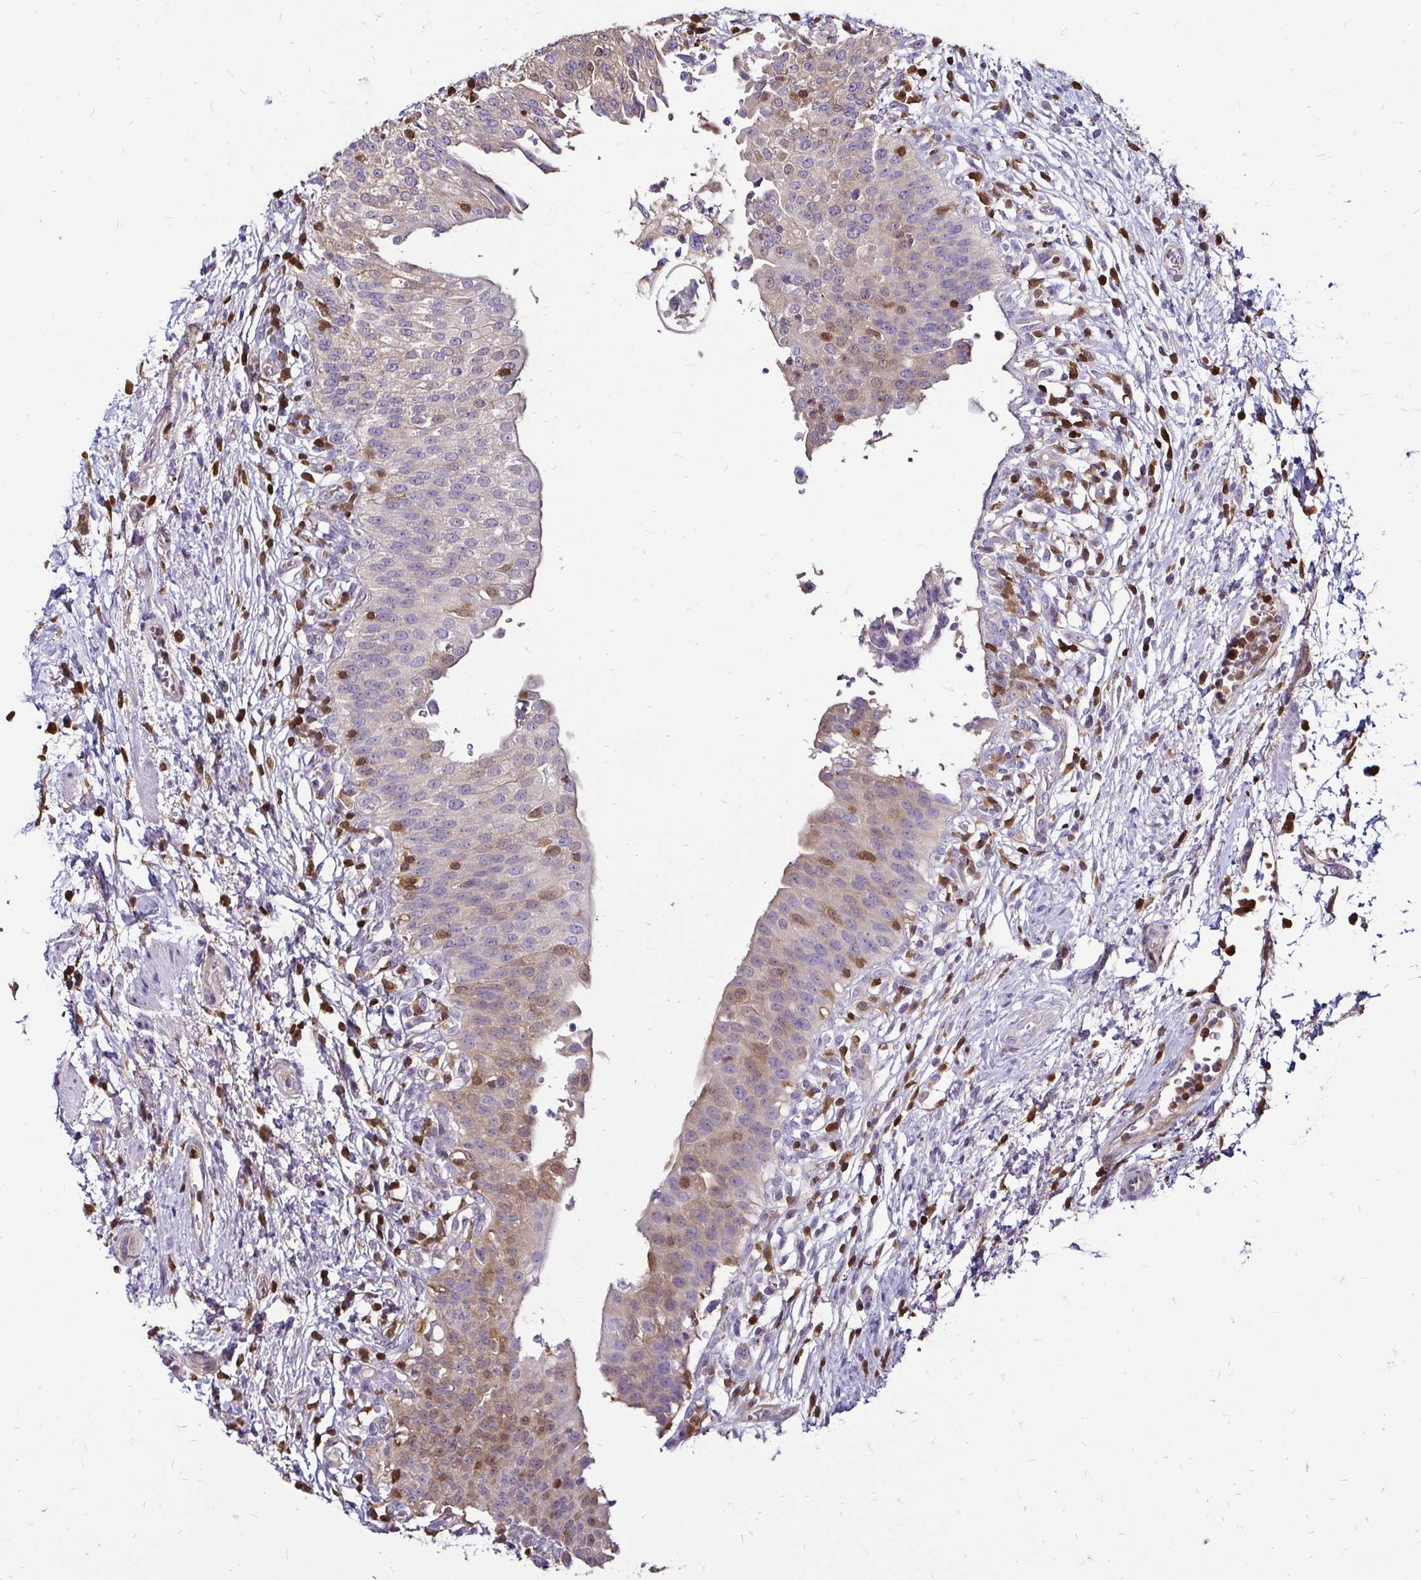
{"staining": {"intensity": "negative", "quantity": "none", "location": "none"}, "tissue": "urinary bladder", "cell_type": "Urothelial cells", "image_type": "normal", "snomed": [{"axis": "morphology", "description": "Normal tissue, NOS"}, {"axis": "topography", "description": "Urinary bladder"}, {"axis": "topography", "description": "Peripheral nerve tissue"}], "caption": "Image shows no significant protein expression in urothelial cells of unremarkable urinary bladder. (DAB immunohistochemistry (IHC) visualized using brightfield microscopy, high magnification).", "gene": "ZFP1", "patient": {"sex": "female", "age": 60}}